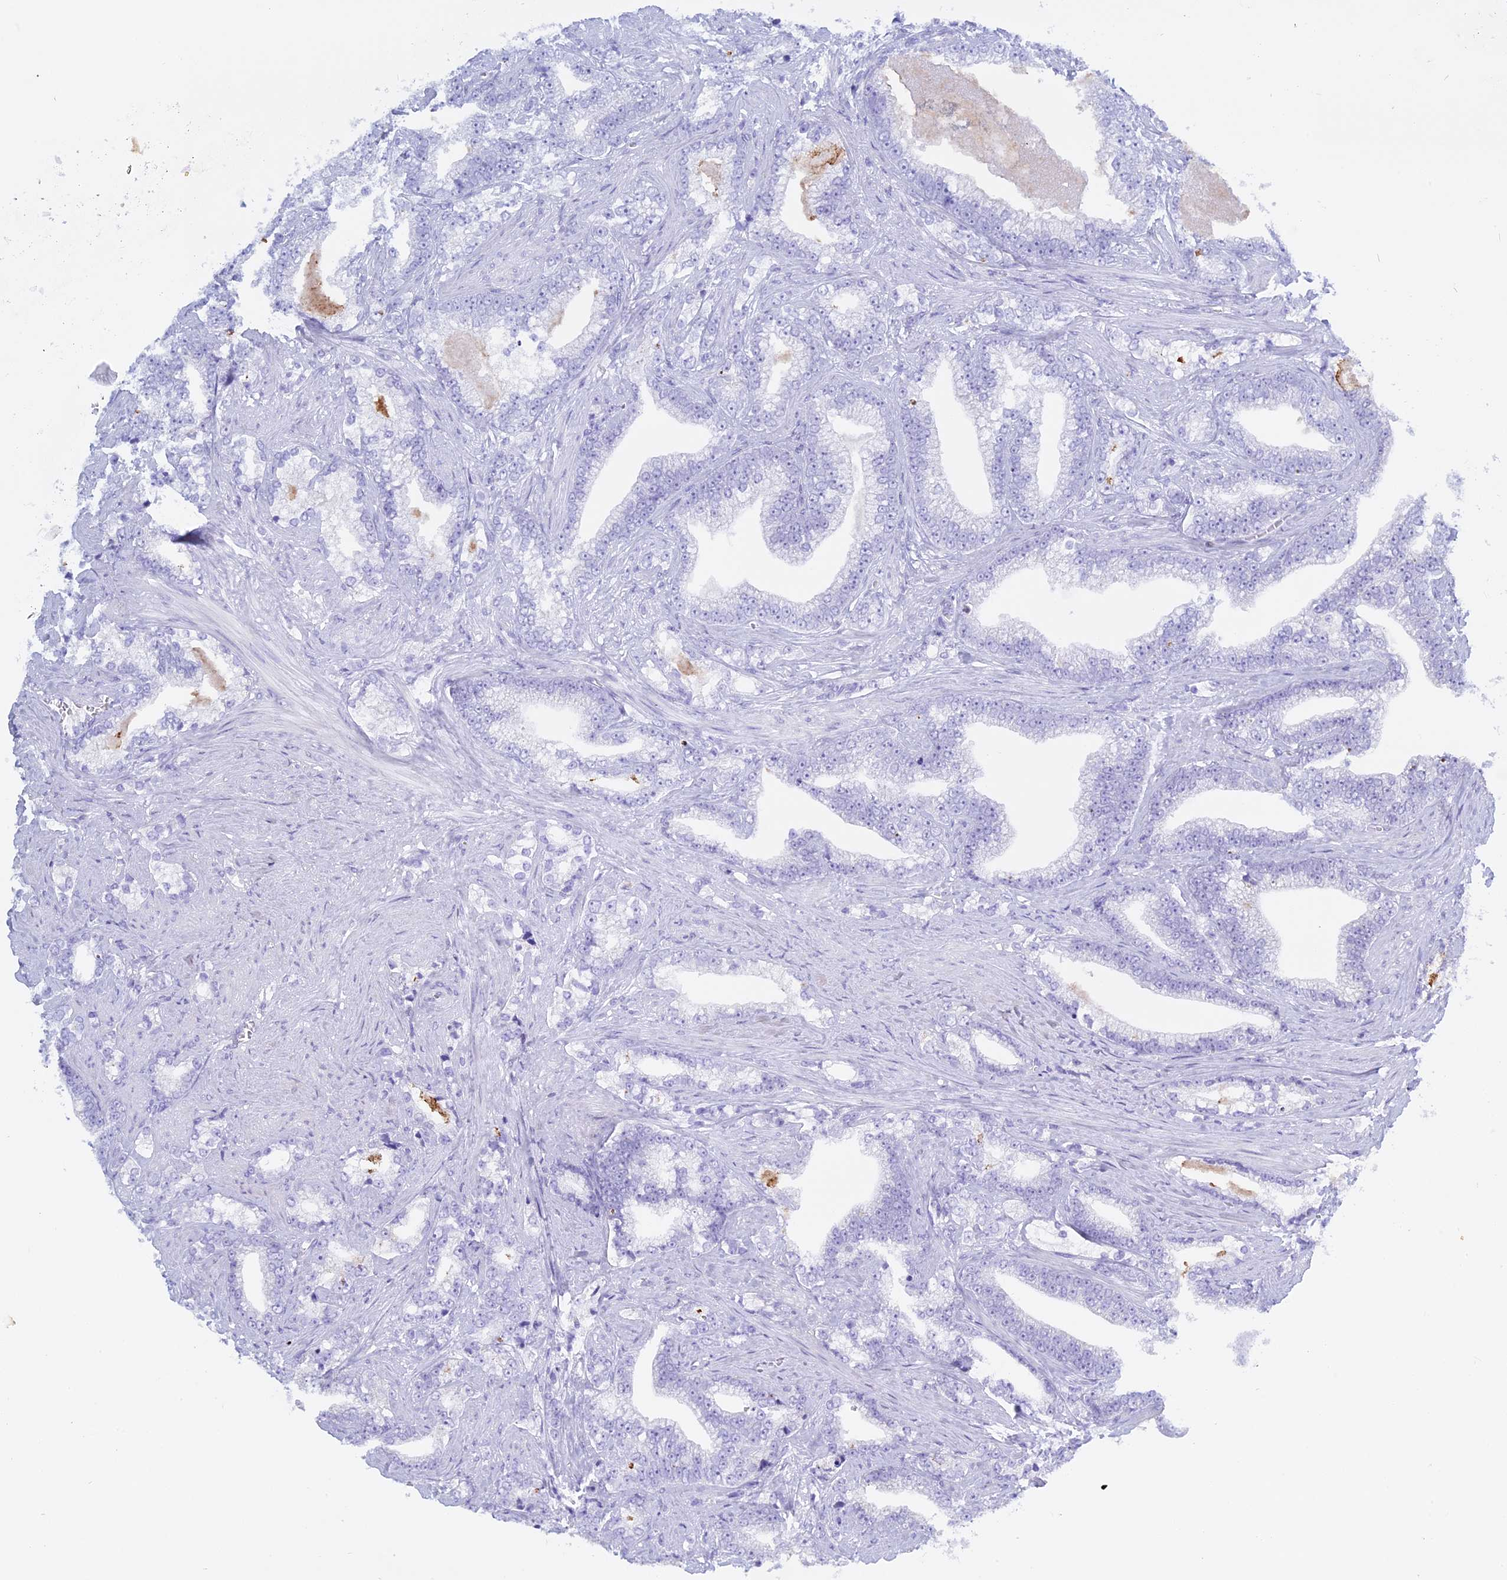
{"staining": {"intensity": "negative", "quantity": "none", "location": "none"}, "tissue": "prostate cancer", "cell_type": "Tumor cells", "image_type": "cancer", "snomed": [{"axis": "morphology", "description": "Adenocarcinoma, High grade"}, {"axis": "topography", "description": "Prostate and seminal vesicle, NOS"}], "caption": "High power microscopy photomicrograph of an immunohistochemistry (IHC) micrograph of high-grade adenocarcinoma (prostate), revealing no significant staining in tumor cells.", "gene": "KCTD21", "patient": {"sex": "male", "age": 67}}